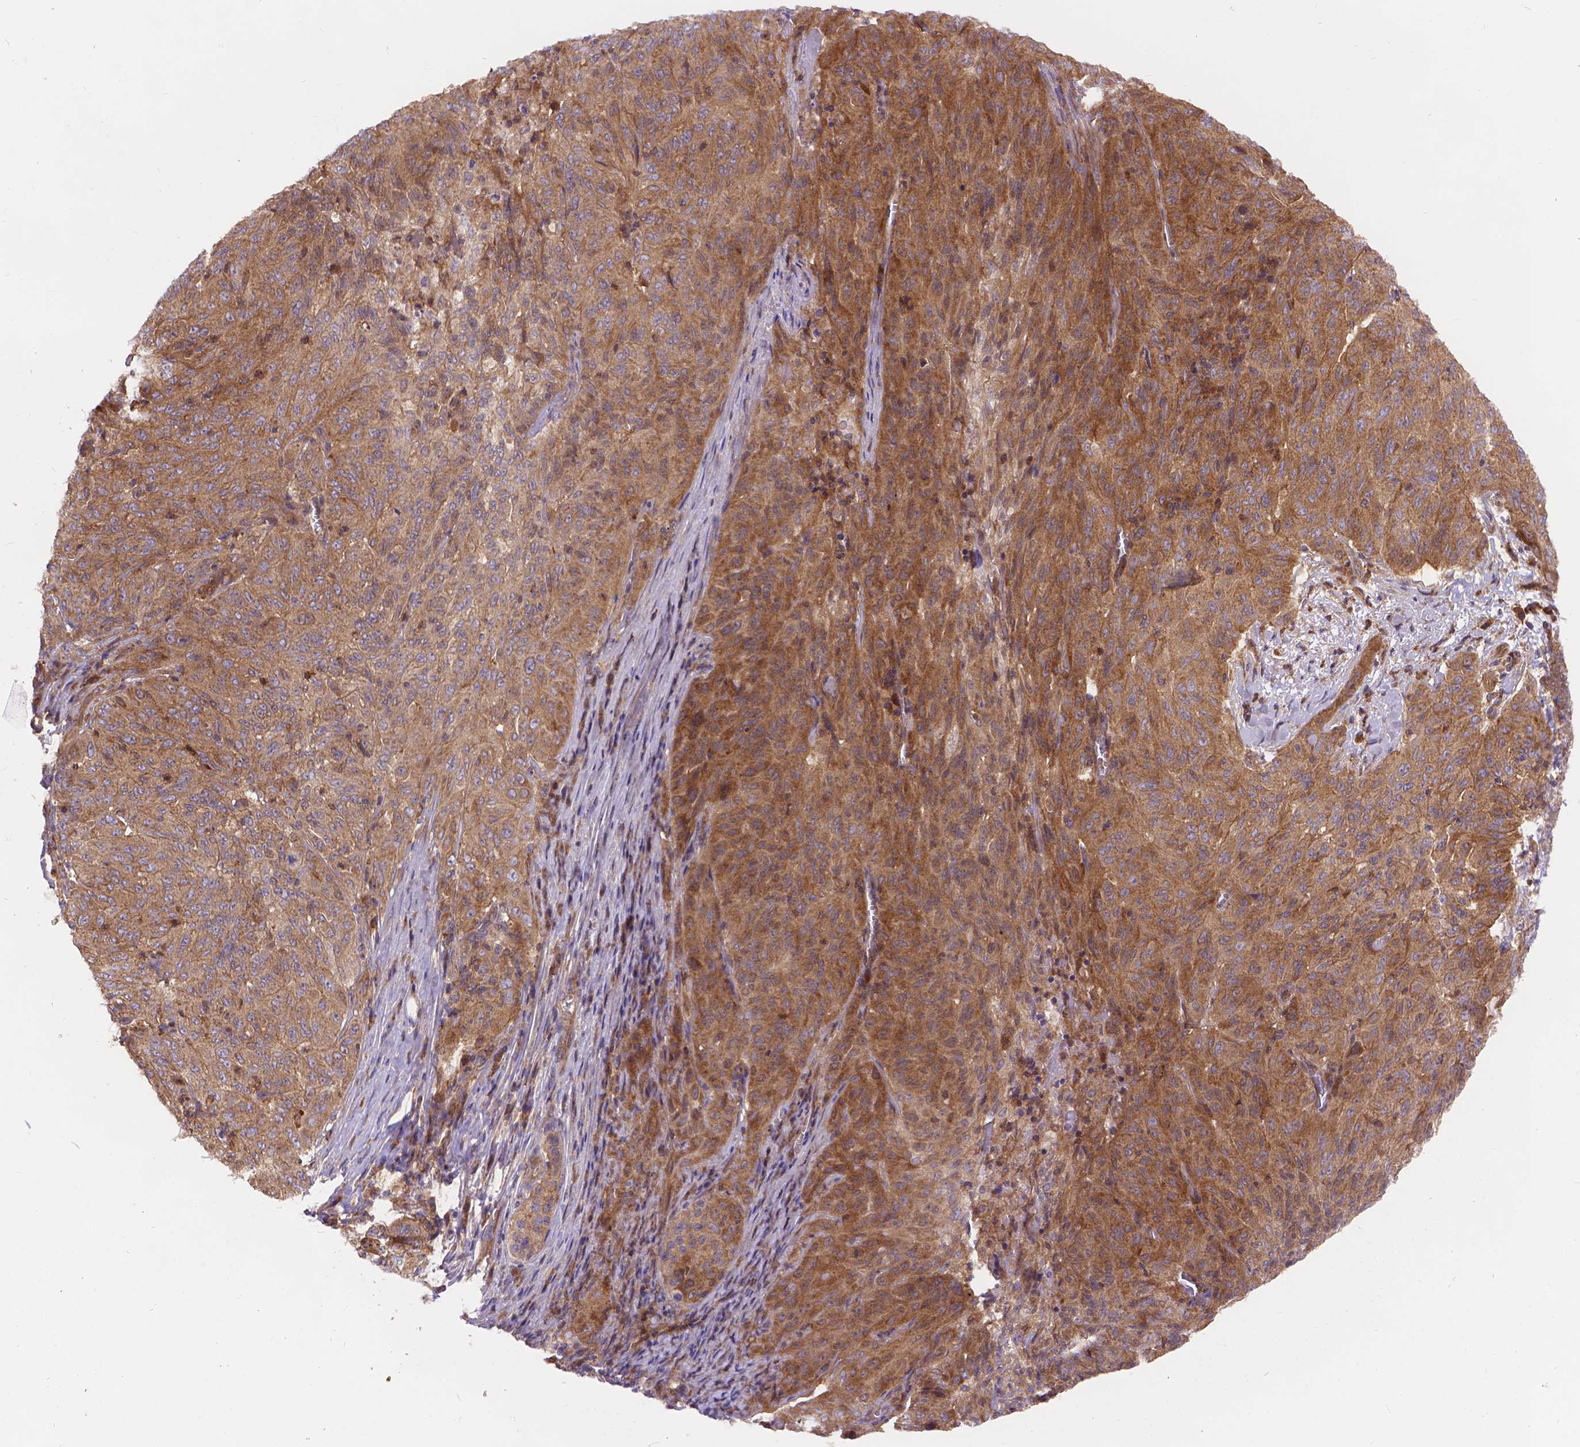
{"staining": {"intensity": "moderate", "quantity": ">75%", "location": "cytoplasmic/membranous"}, "tissue": "pancreatic cancer", "cell_type": "Tumor cells", "image_type": "cancer", "snomed": [{"axis": "morphology", "description": "Adenocarcinoma, NOS"}, {"axis": "topography", "description": "Pancreas"}], "caption": "Pancreatic adenocarcinoma stained with immunohistochemistry (IHC) shows moderate cytoplasmic/membranous positivity in approximately >75% of tumor cells.", "gene": "ARAP1", "patient": {"sex": "male", "age": 63}}